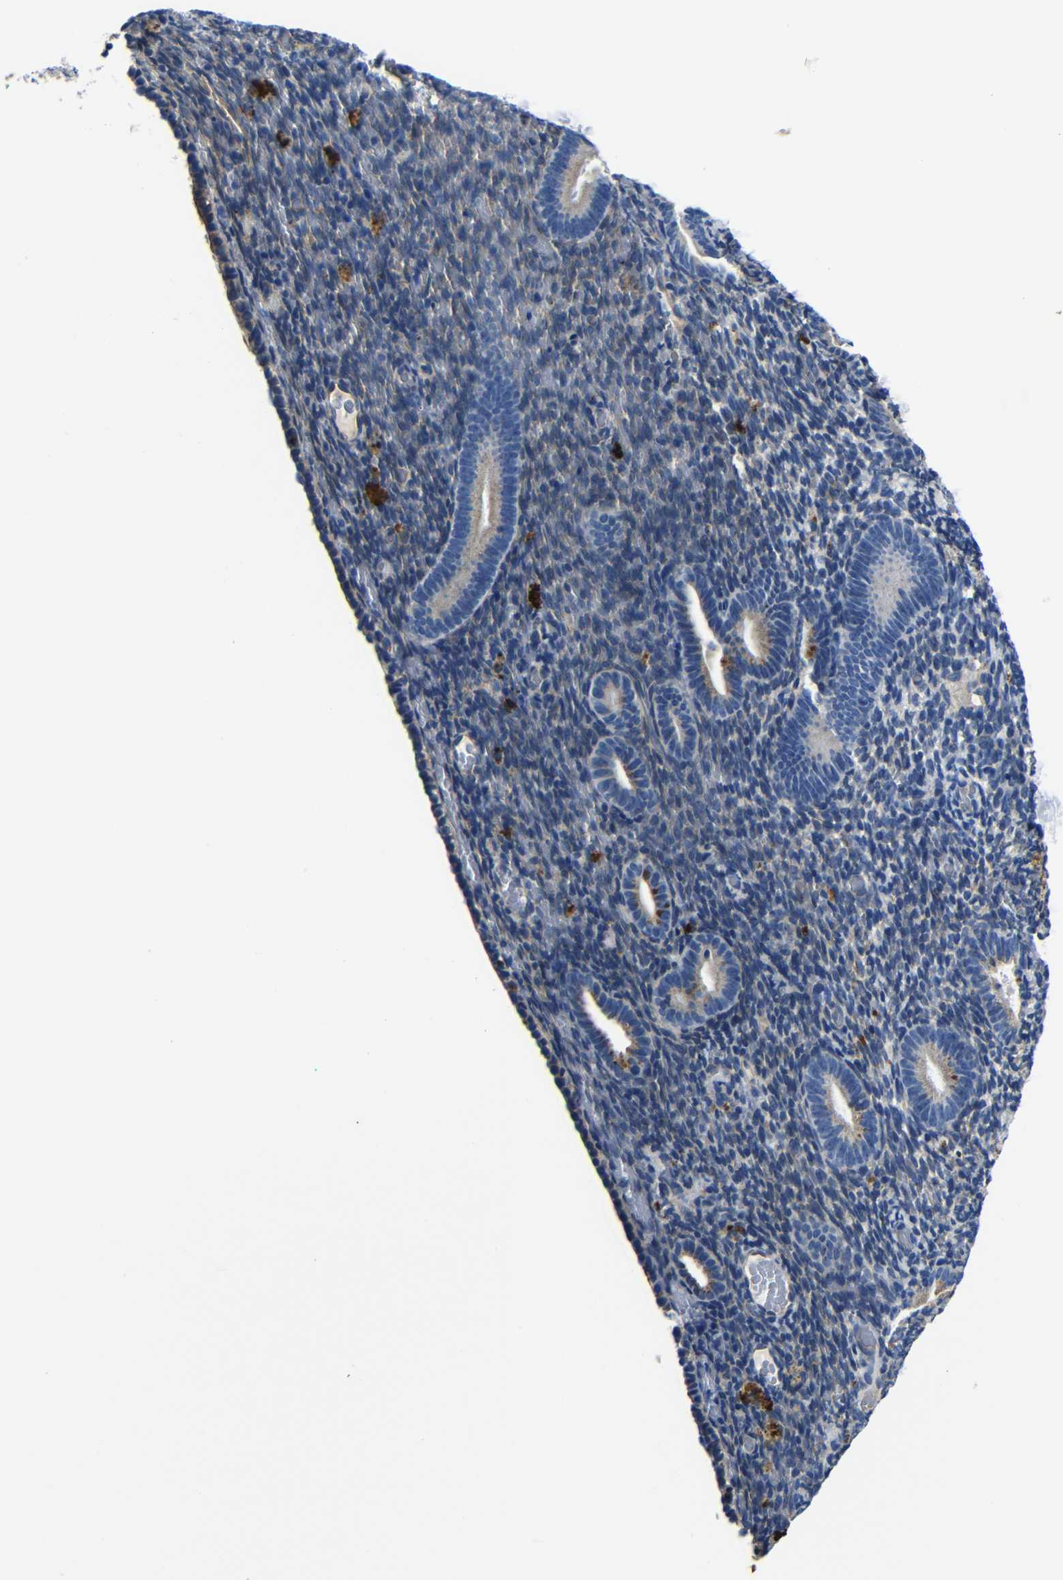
{"staining": {"intensity": "negative", "quantity": "none", "location": "none"}, "tissue": "endometrium", "cell_type": "Cells in endometrial stroma", "image_type": "normal", "snomed": [{"axis": "morphology", "description": "Normal tissue, NOS"}, {"axis": "topography", "description": "Endometrium"}], "caption": "Photomicrograph shows no protein positivity in cells in endometrial stroma of unremarkable endometrium. The staining is performed using DAB brown chromogen with nuclei counter-stained in using hematoxylin.", "gene": "GIMAP2", "patient": {"sex": "female", "age": 51}}